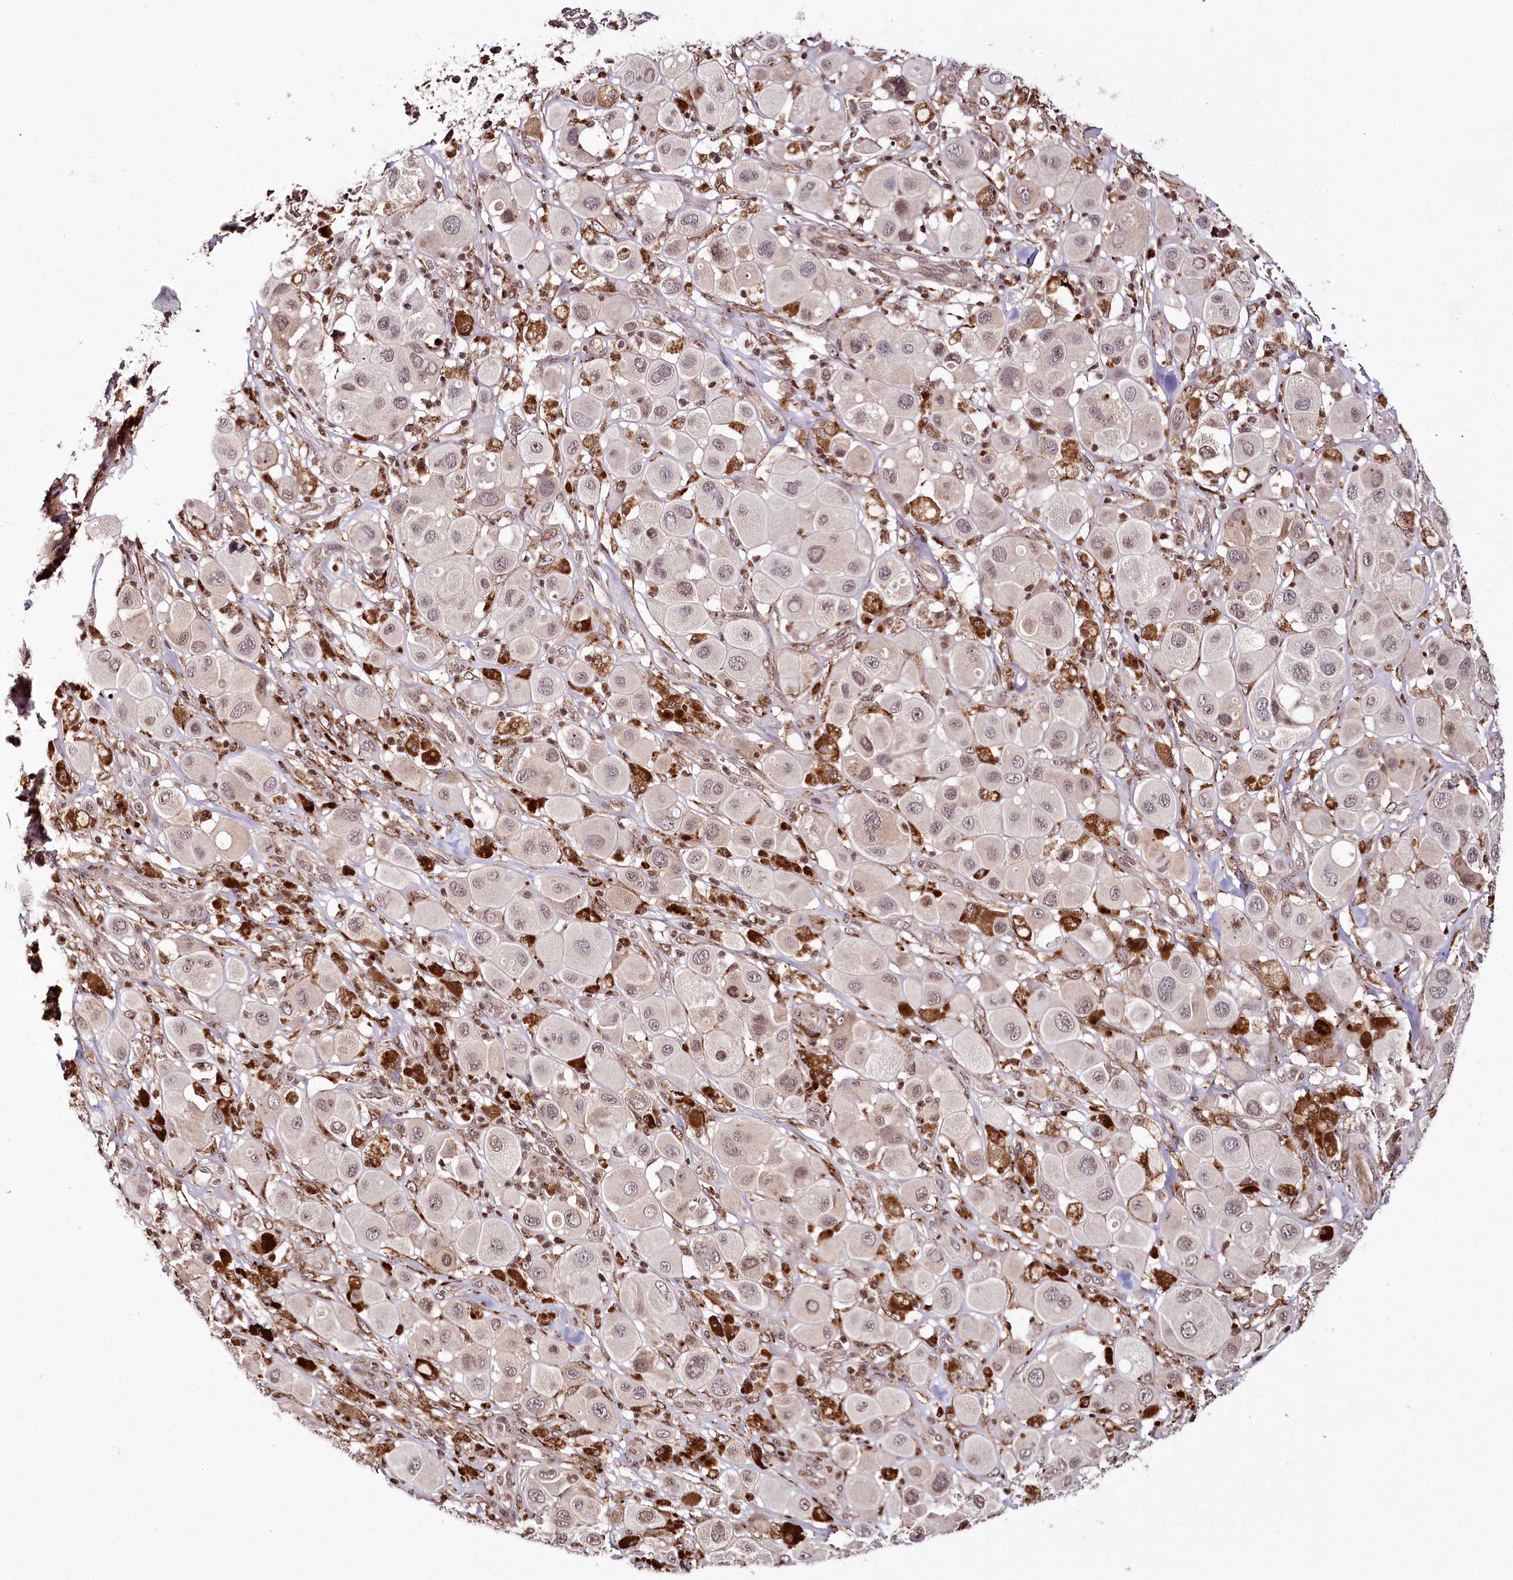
{"staining": {"intensity": "weak", "quantity": ">75%", "location": "nuclear"}, "tissue": "melanoma", "cell_type": "Tumor cells", "image_type": "cancer", "snomed": [{"axis": "morphology", "description": "Malignant melanoma, Metastatic site"}, {"axis": "topography", "description": "Skin"}], "caption": "About >75% of tumor cells in malignant melanoma (metastatic site) demonstrate weak nuclear protein positivity as visualized by brown immunohistochemical staining.", "gene": "HOXC8", "patient": {"sex": "male", "age": 41}}